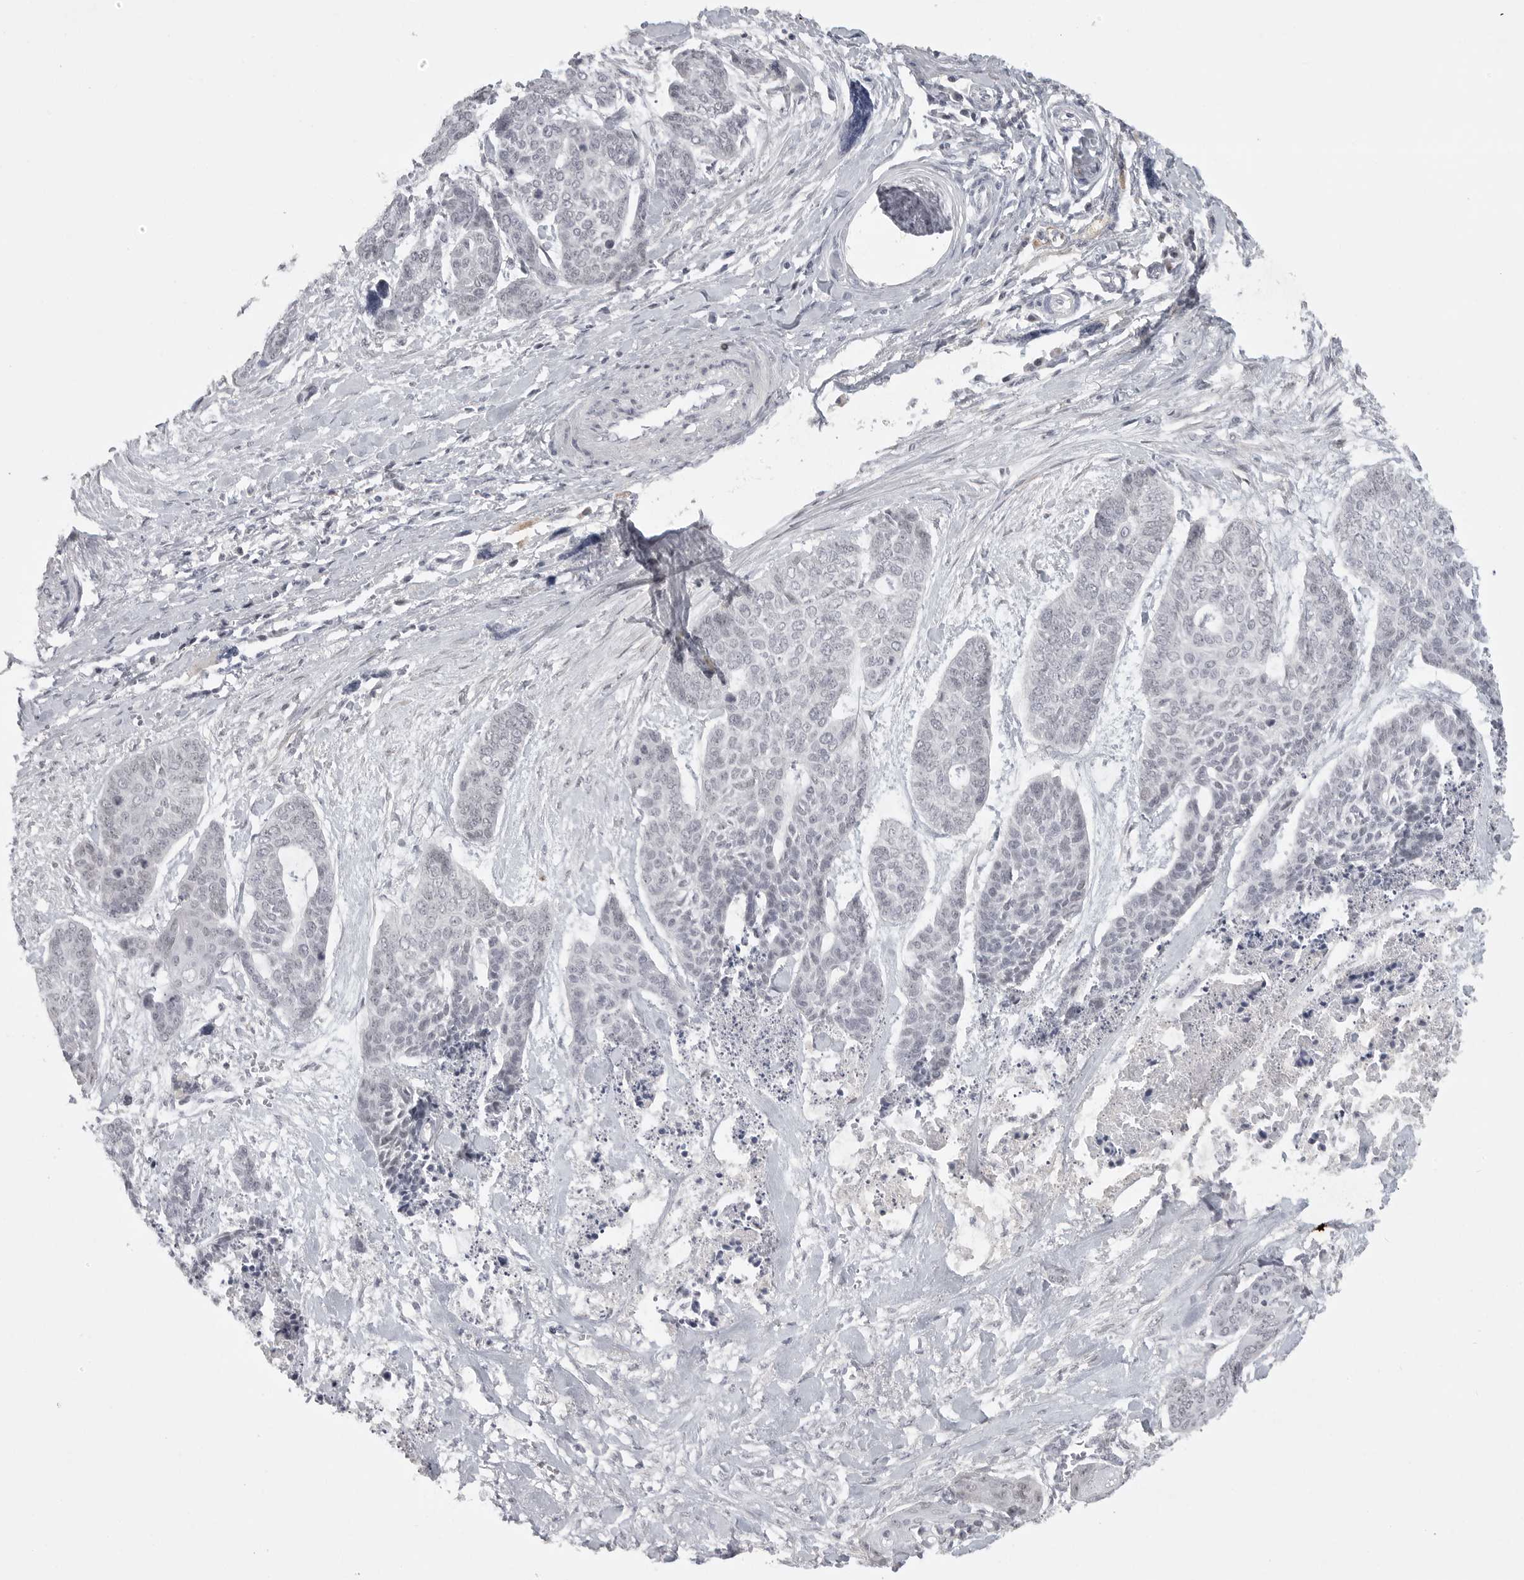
{"staining": {"intensity": "negative", "quantity": "none", "location": "none"}, "tissue": "skin cancer", "cell_type": "Tumor cells", "image_type": "cancer", "snomed": [{"axis": "morphology", "description": "Basal cell carcinoma"}, {"axis": "topography", "description": "Skin"}], "caption": "Tumor cells are negative for brown protein staining in skin cancer (basal cell carcinoma).", "gene": "TCTN3", "patient": {"sex": "female", "age": 64}}